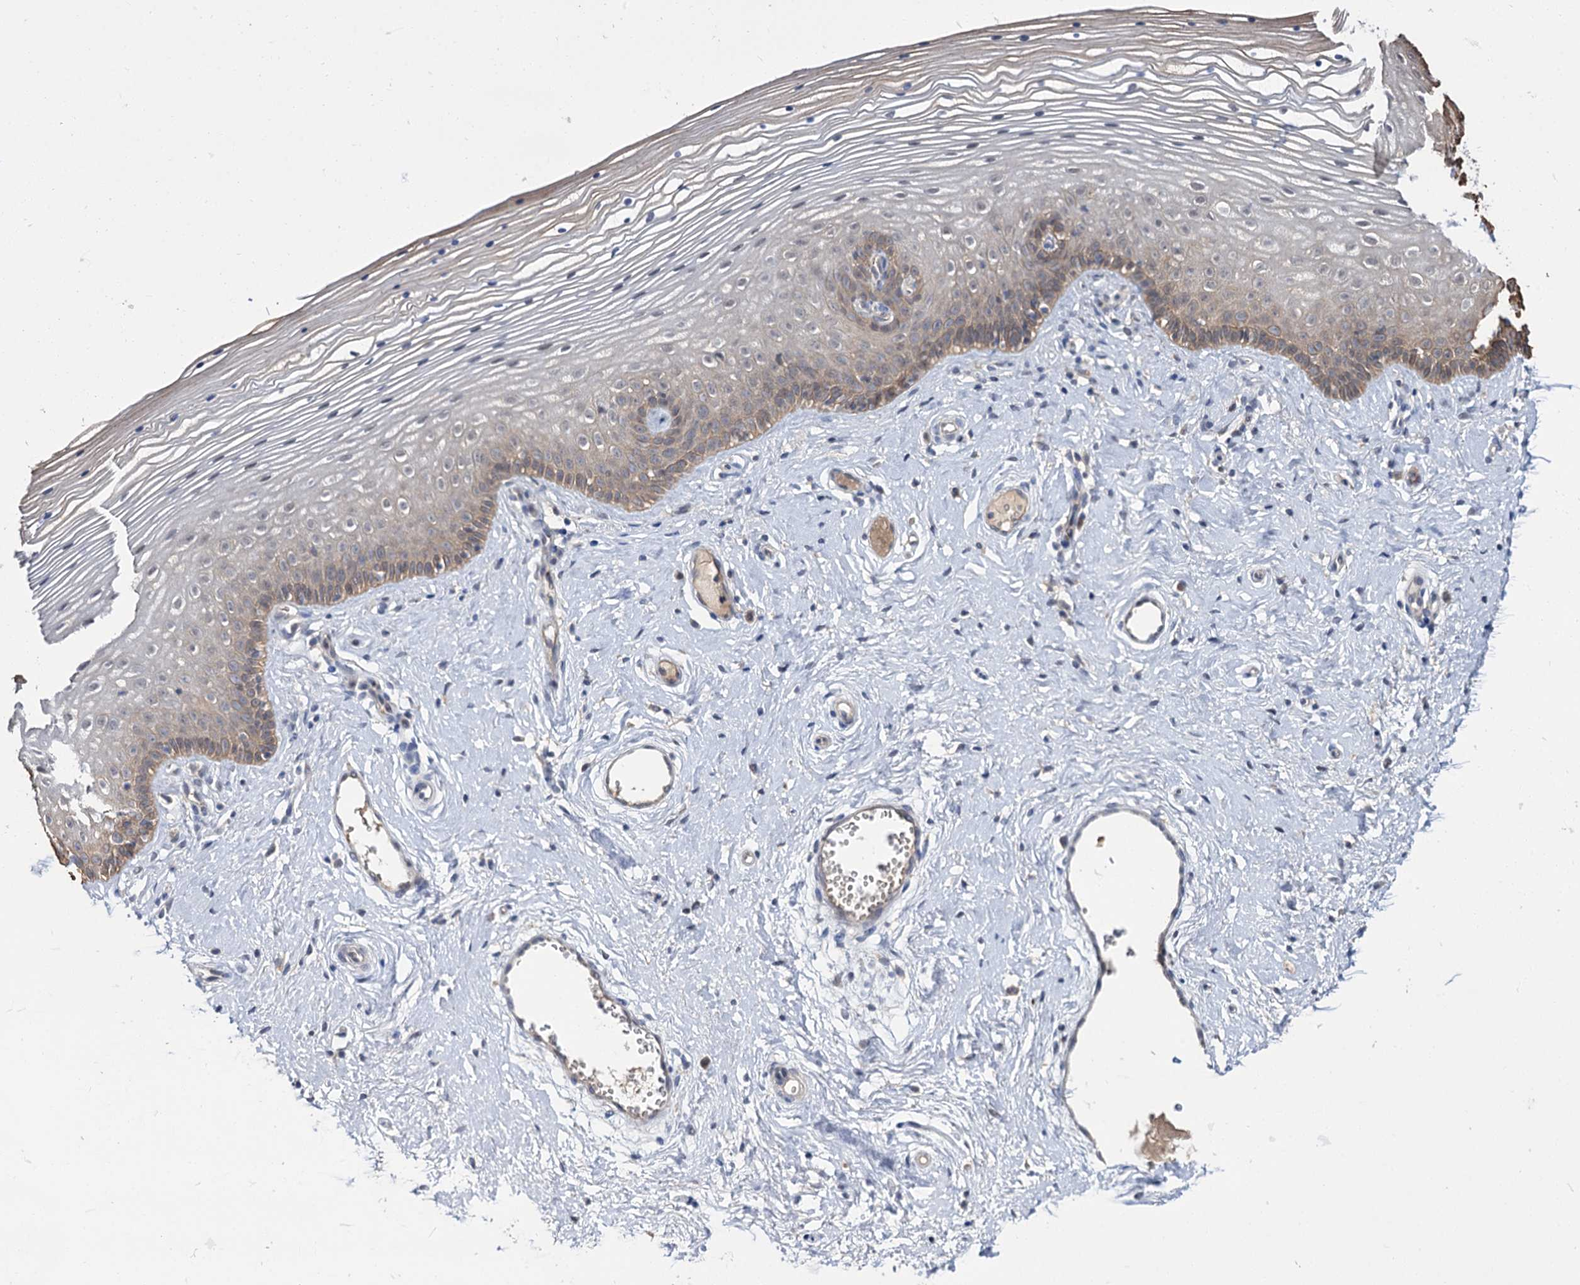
{"staining": {"intensity": "weak", "quantity": "25%-75%", "location": "cytoplasmic/membranous"}, "tissue": "vagina", "cell_type": "Squamous epithelial cells", "image_type": "normal", "snomed": [{"axis": "morphology", "description": "Normal tissue, NOS"}, {"axis": "topography", "description": "Vagina"}], "caption": "Immunohistochemical staining of normal human vagina exhibits 25%-75% levels of weak cytoplasmic/membranous protein staining in about 25%-75% of squamous epithelial cells. Nuclei are stained in blue.", "gene": "NEK10", "patient": {"sex": "female", "age": 46}}